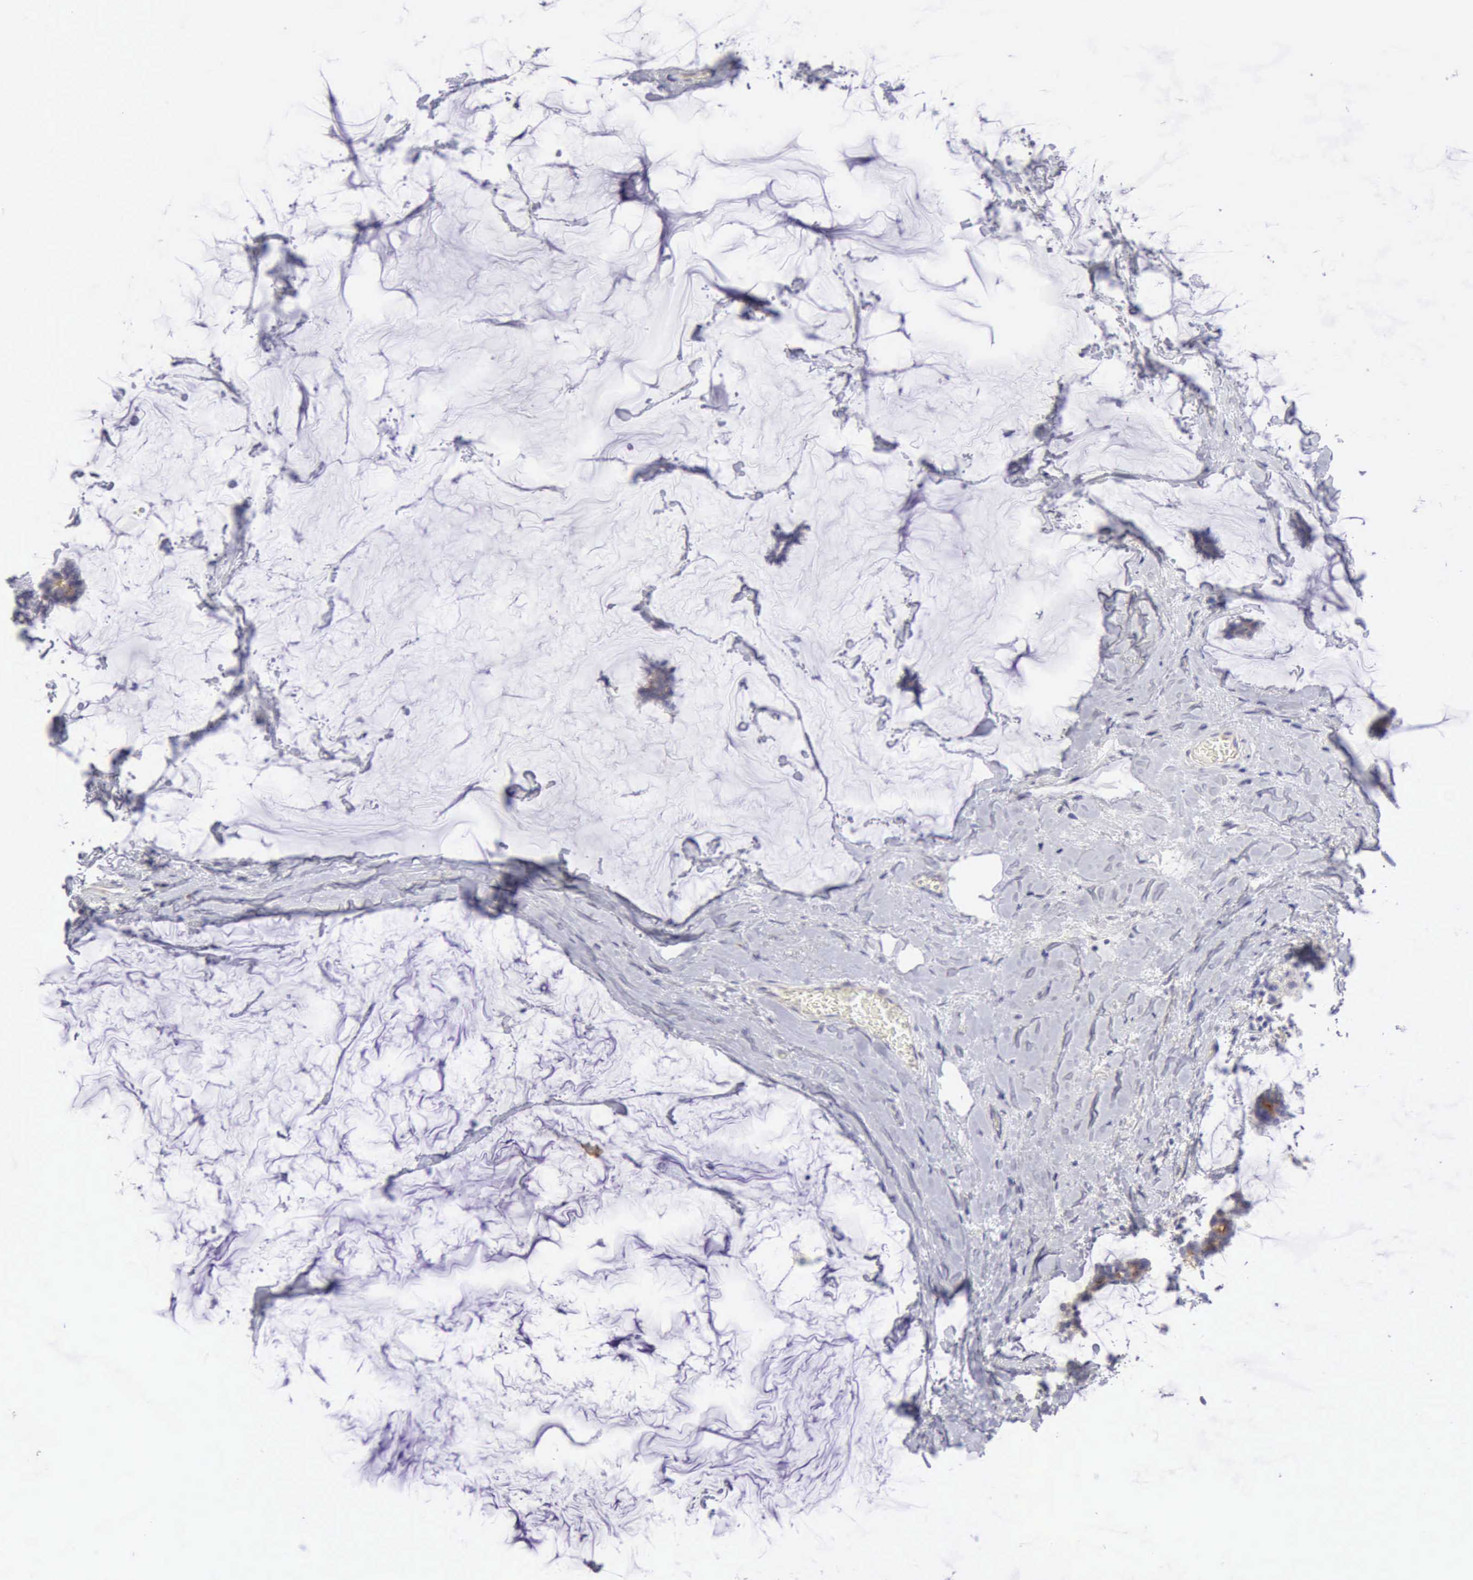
{"staining": {"intensity": "weak", "quantity": ">75%", "location": "cytoplasmic/membranous"}, "tissue": "breast cancer", "cell_type": "Tumor cells", "image_type": "cancer", "snomed": [{"axis": "morphology", "description": "Duct carcinoma"}, {"axis": "topography", "description": "Breast"}], "caption": "About >75% of tumor cells in intraductal carcinoma (breast) demonstrate weak cytoplasmic/membranous protein staining as visualized by brown immunohistochemical staining.", "gene": "TFRC", "patient": {"sex": "female", "age": 93}}